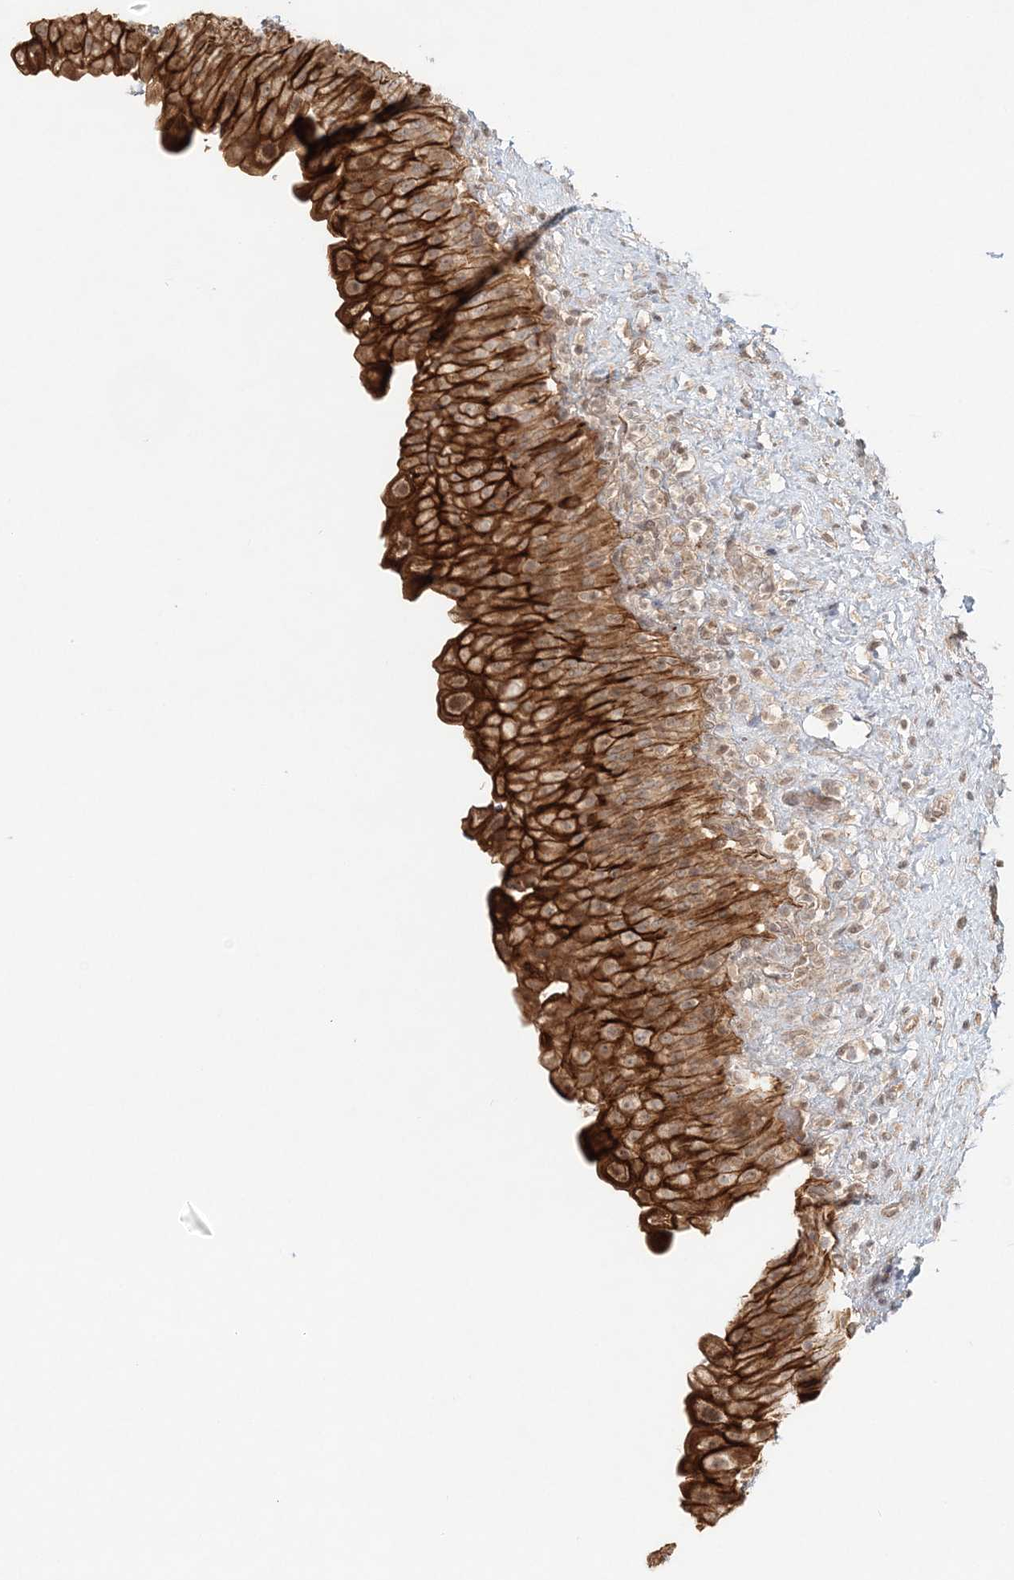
{"staining": {"intensity": "strong", "quantity": ">75%", "location": "cytoplasmic/membranous"}, "tissue": "urinary bladder", "cell_type": "Urothelial cells", "image_type": "normal", "snomed": [{"axis": "morphology", "description": "Normal tissue, NOS"}, {"axis": "topography", "description": "Urinary bladder"}], "caption": "Urothelial cells exhibit high levels of strong cytoplasmic/membranous staining in approximately >75% of cells in normal urinary bladder.", "gene": "KIAA0232", "patient": {"sex": "female", "age": 27}}